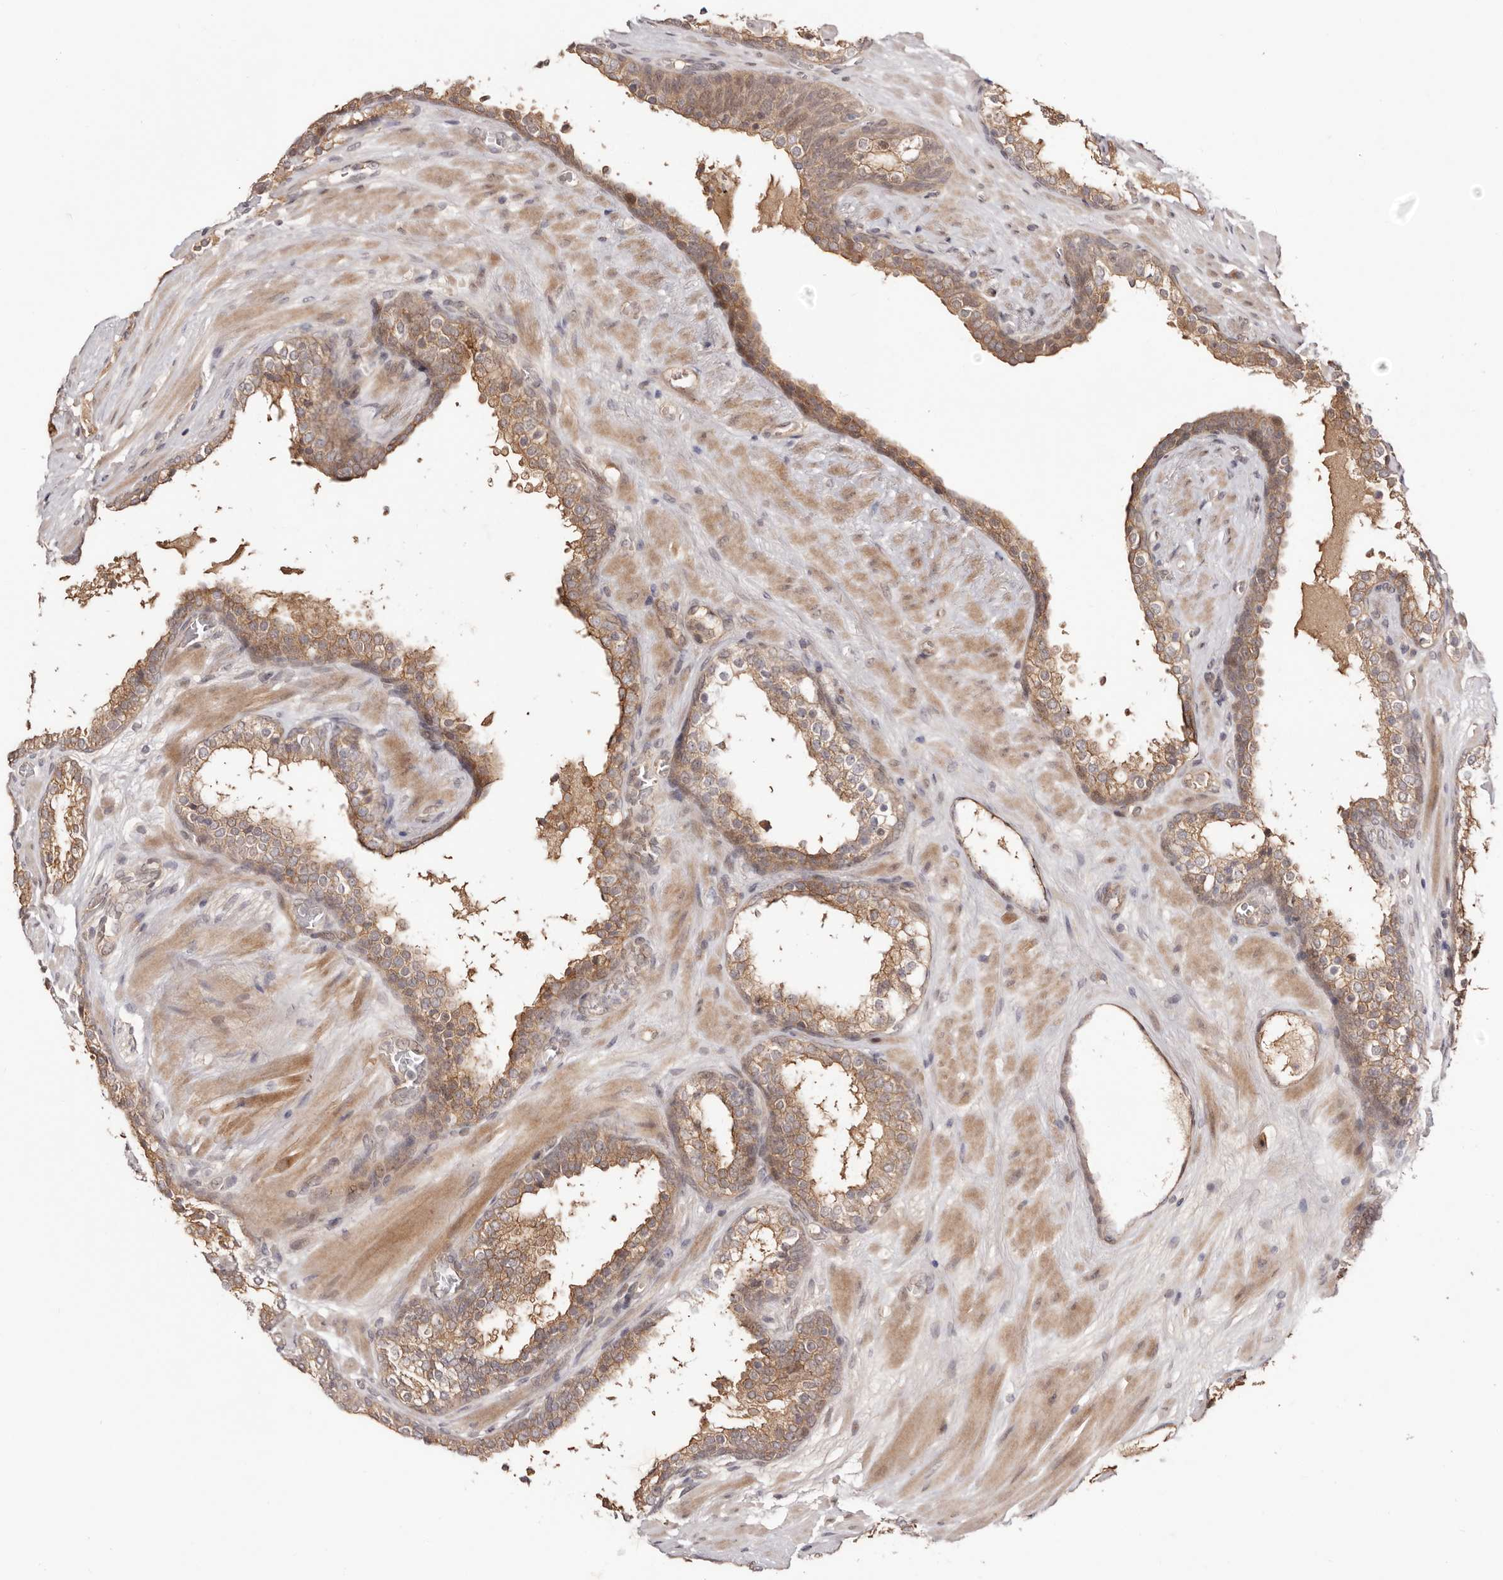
{"staining": {"intensity": "moderate", "quantity": ">75%", "location": "cytoplasmic/membranous"}, "tissue": "prostate cancer", "cell_type": "Tumor cells", "image_type": "cancer", "snomed": [{"axis": "morphology", "description": "Adenocarcinoma, High grade"}, {"axis": "topography", "description": "Prostate"}], "caption": "Immunohistochemistry image of neoplastic tissue: human prostate high-grade adenocarcinoma stained using IHC demonstrates medium levels of moderate protein expression localized specifically in the cytoplasmic/membranous of tumor cells, appearing as a cytoplasmic/membranous brown color.", "gene": "EGR3", "patient": {"sex": "male", "age": 56}}